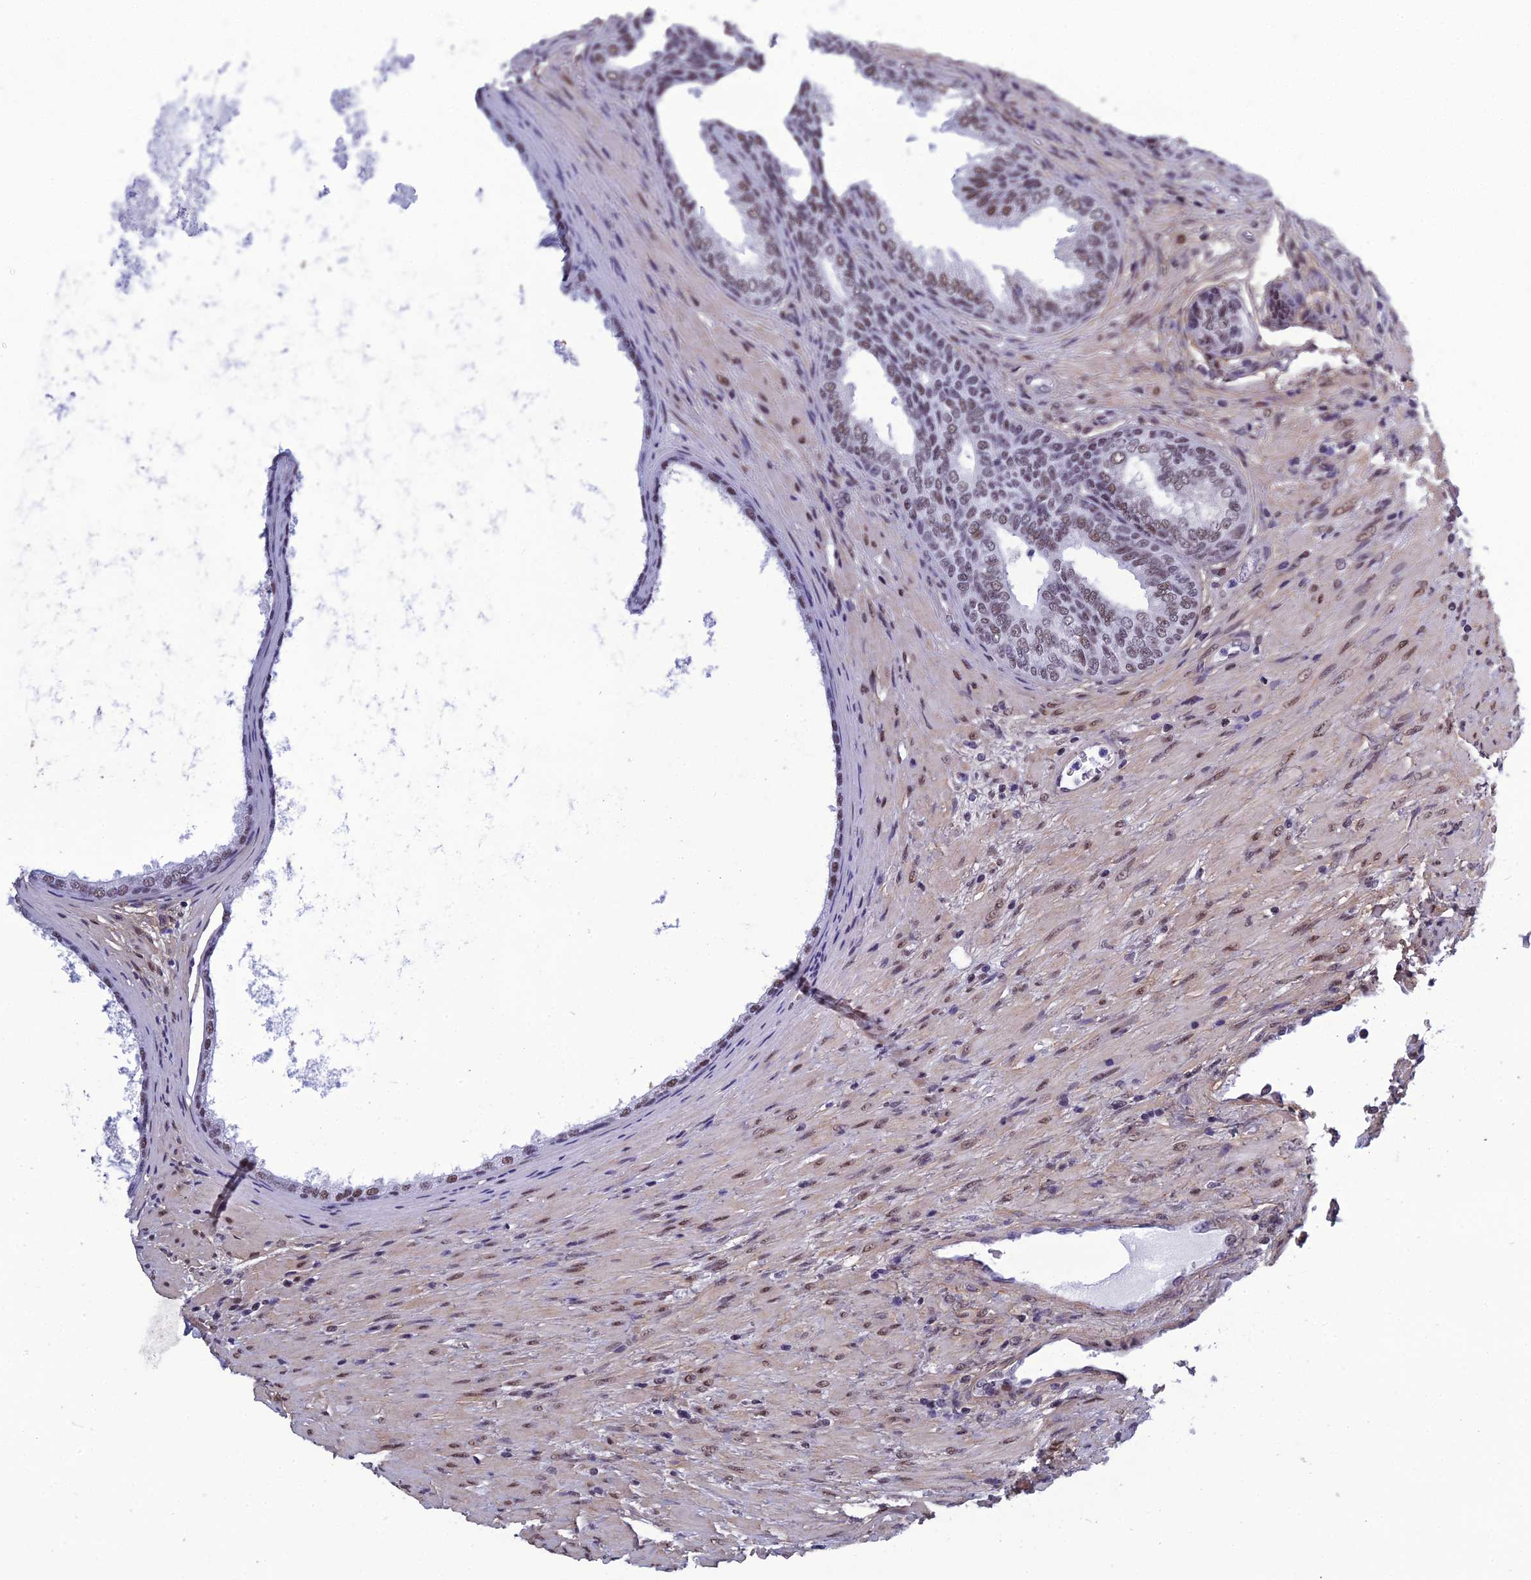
{"staining": {"intensity": "moderate", "quantity": "25%-75%", "location": "nuclear"}, "tissue": "prostate", "cell_type": "Glandular cells", "image_type": "normal", "snomed": [{"axis": "morphology", "description": "Normal tissue, NOS"}, {"axis": "topography", "description": "Prostate"}], "caption": "Protein expression analysis of normal prostate exhibits moderate nuclear positivity in about 25%-75% of glandular cells. The staining was performed using DAB (3,3'-diaminobenzidine) to visualize the protein expression in brown, while the nuclei were stained in blue with hematoxylin (Magnification: 20x).", "gene": "RSRC1", "patient": {"sex": "male", "age": 76}}